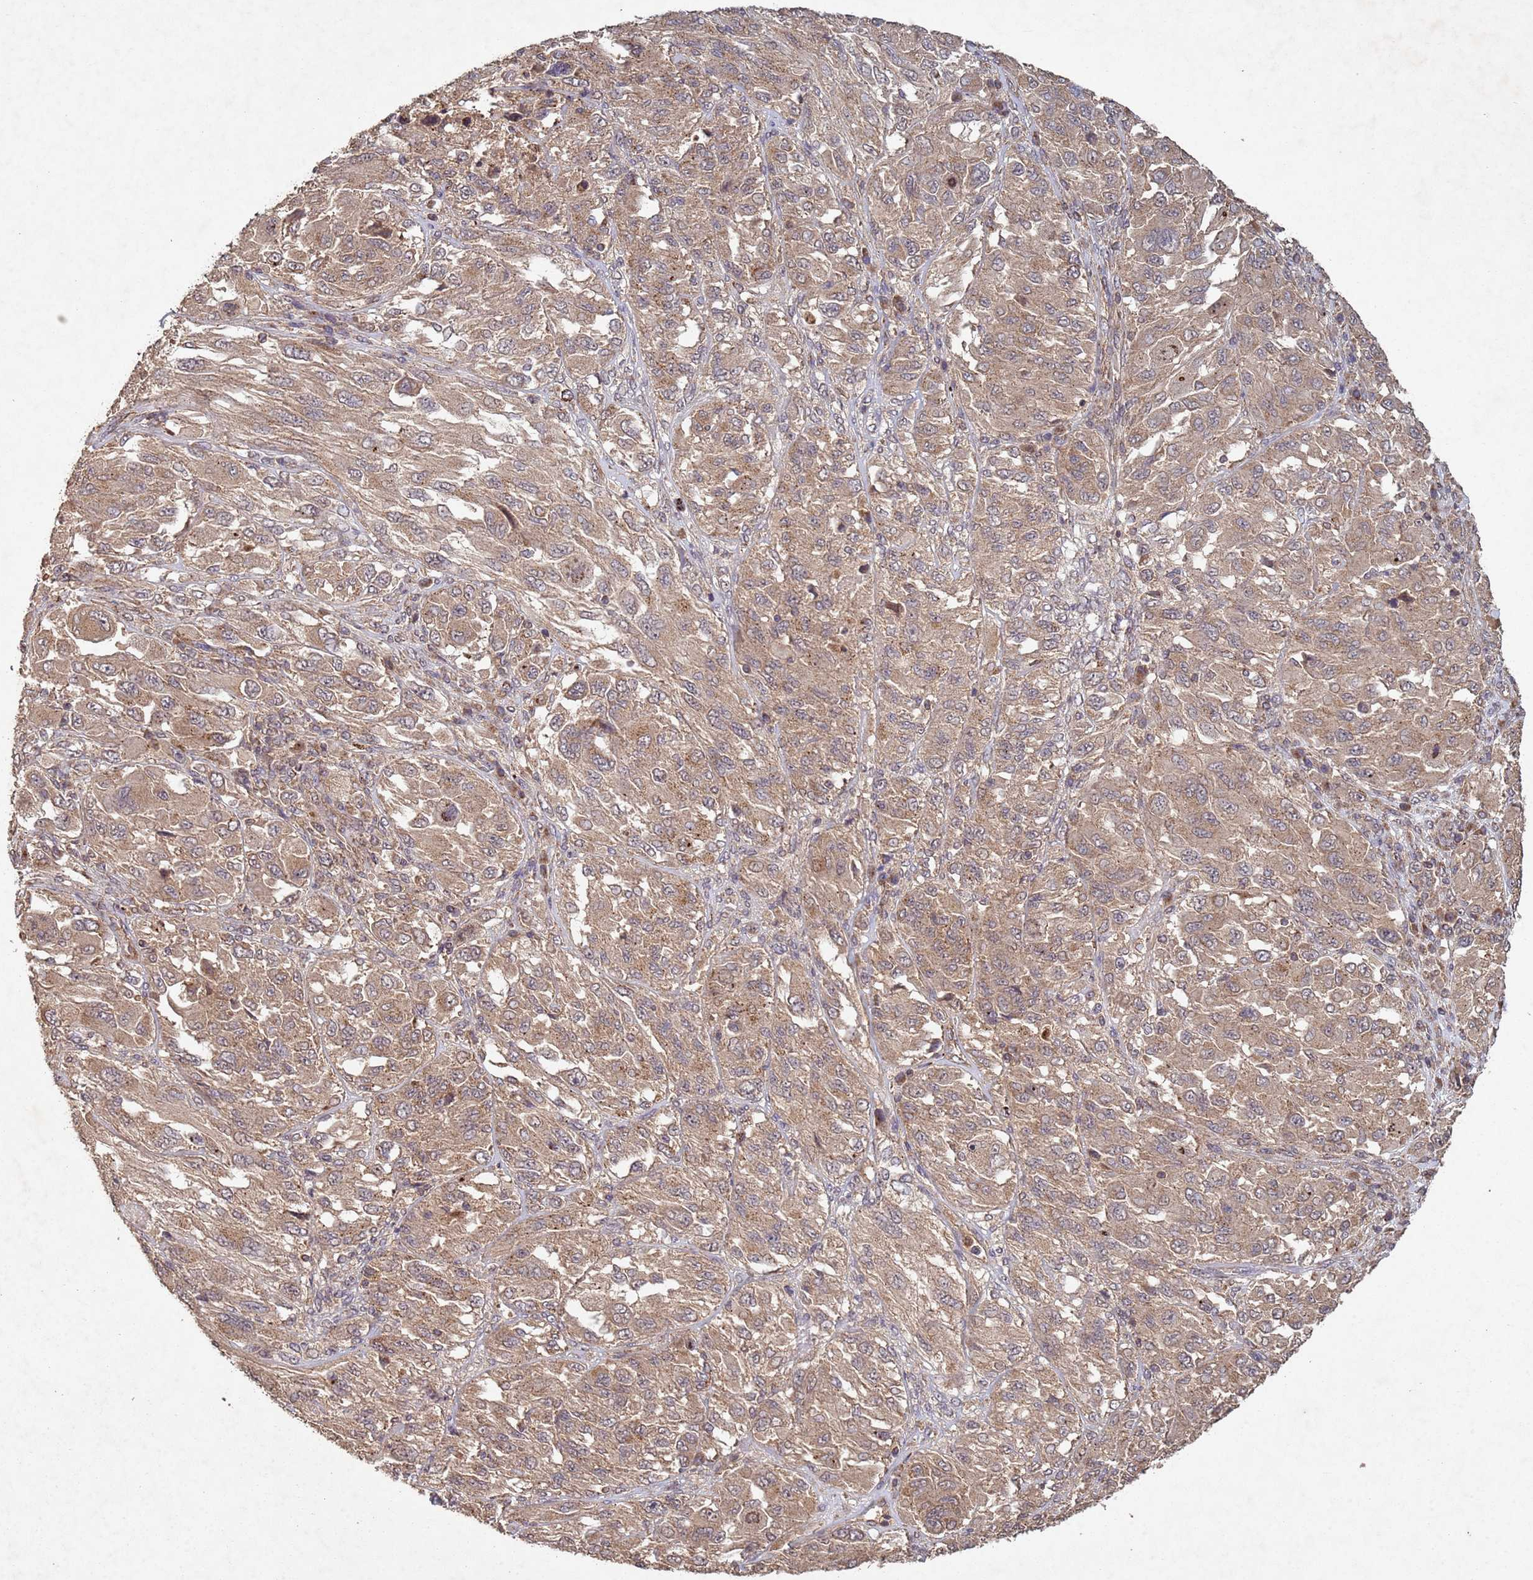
{"staining": {"intensity": "moderate", "quantity": ">75%", "location": "cytoplasmic/membranous"}, "tissue": "melanoma", "cell_type": "Tumor cells", "image_type": "cancer", "snomed": [{"axis": "morphology", "description": "Malignant melanoma, NOS"}, {"axis": "topography", "description": "Skin"}], "caption": "Tumor cells show medium levels of moderate cytoplasmic/membranous expression in approximately >75% of cells in human melanoma.", "gene": "FASTKD1", "patient": {"sex": "female", "age": 91}}